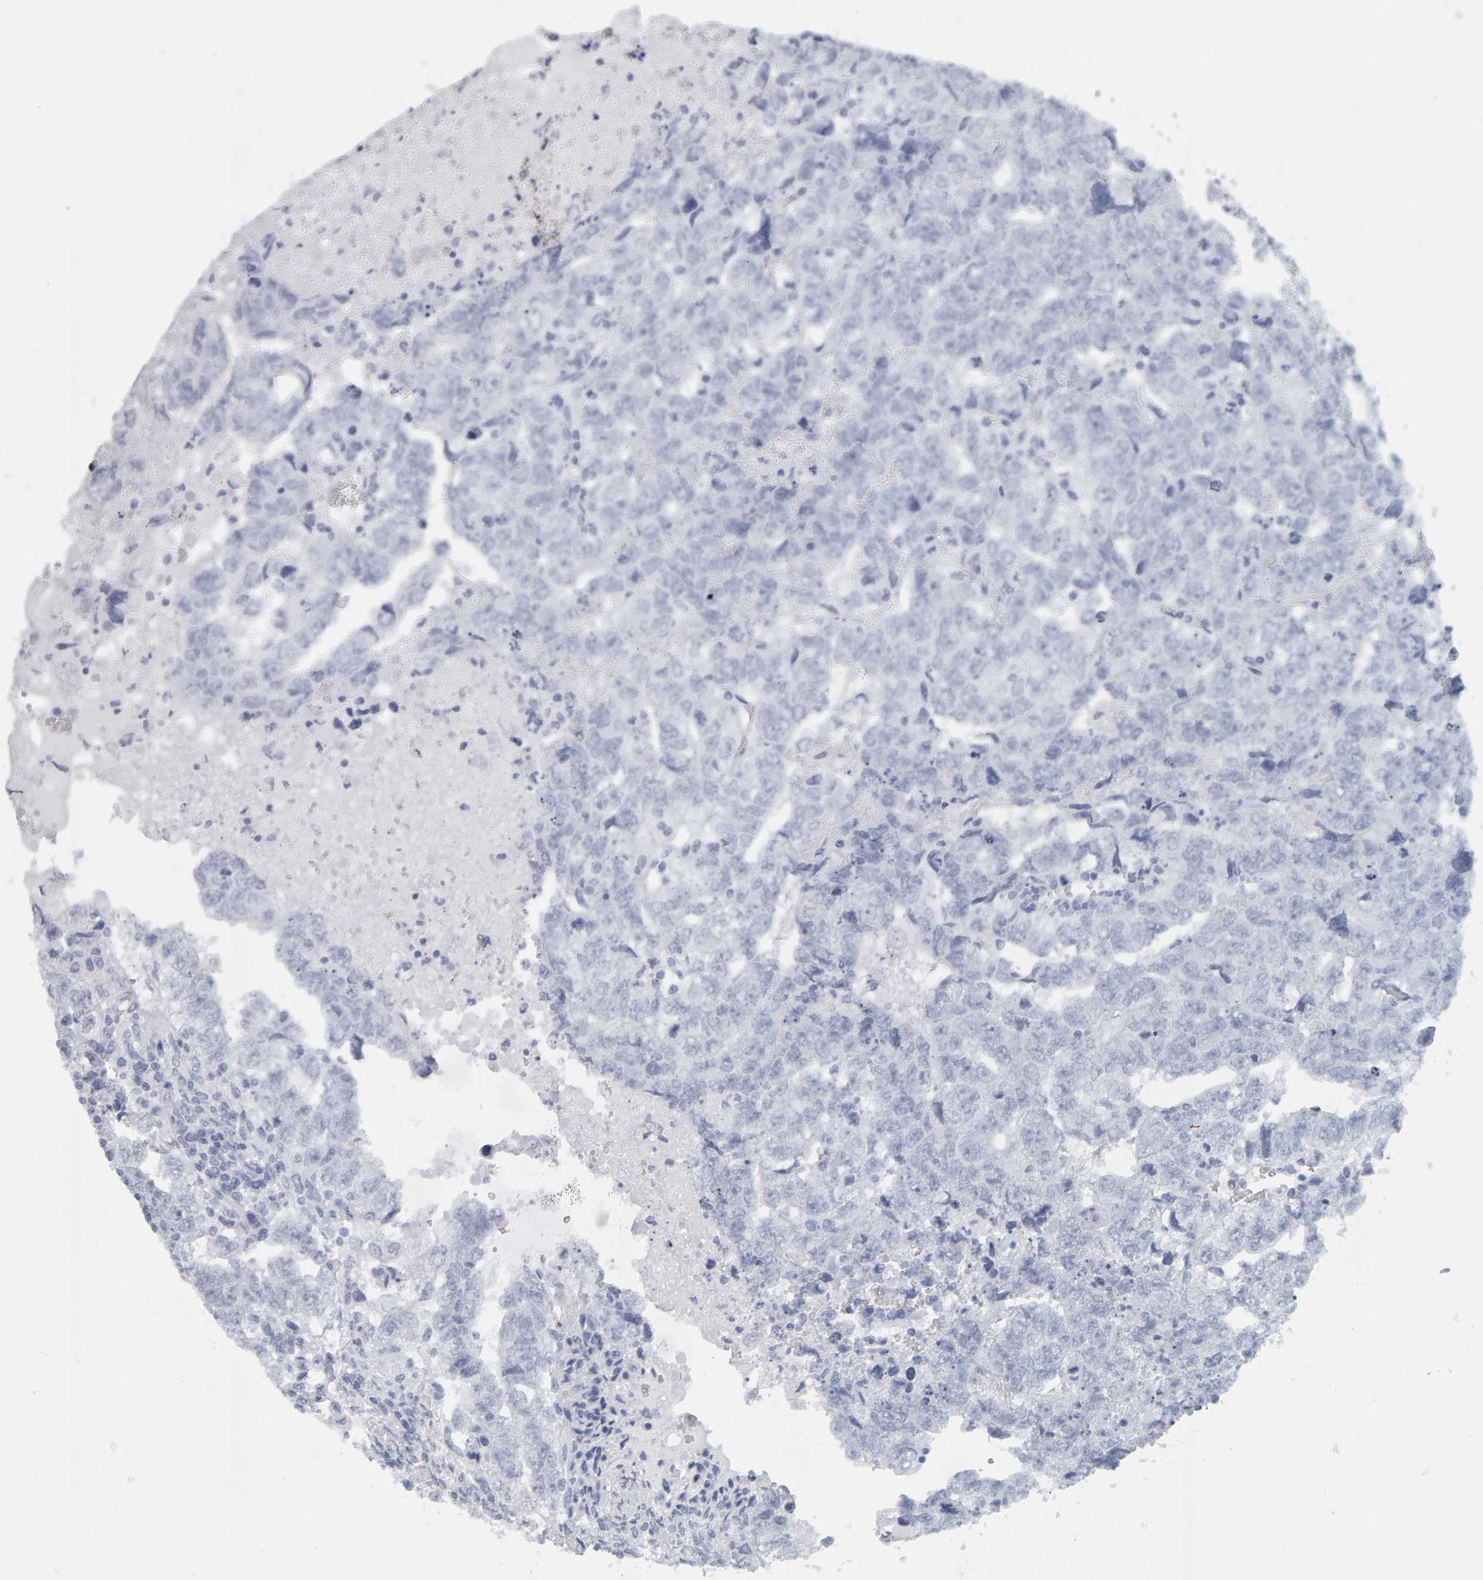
{"staining": {"intensity": "negative", "quantity": "none", "location": "none"}, "tissue": "testis cancer", "cell_type": "Tumor cells", "image_type": "cancer", "snomed": [{"axis": "morphology", "description": "Carcinoma, Embryonal, NOS"}, {"axis": "topography", "description": "Testis"}], "caption": "Immunohistochemistry photomicrograph of neoplastic tissue: human testis cancer stained with DAB exhibits no significant protein positivity in tumor cells.", "gene": "SPACA3", "patient": {"sex": "male", "age": 36}}